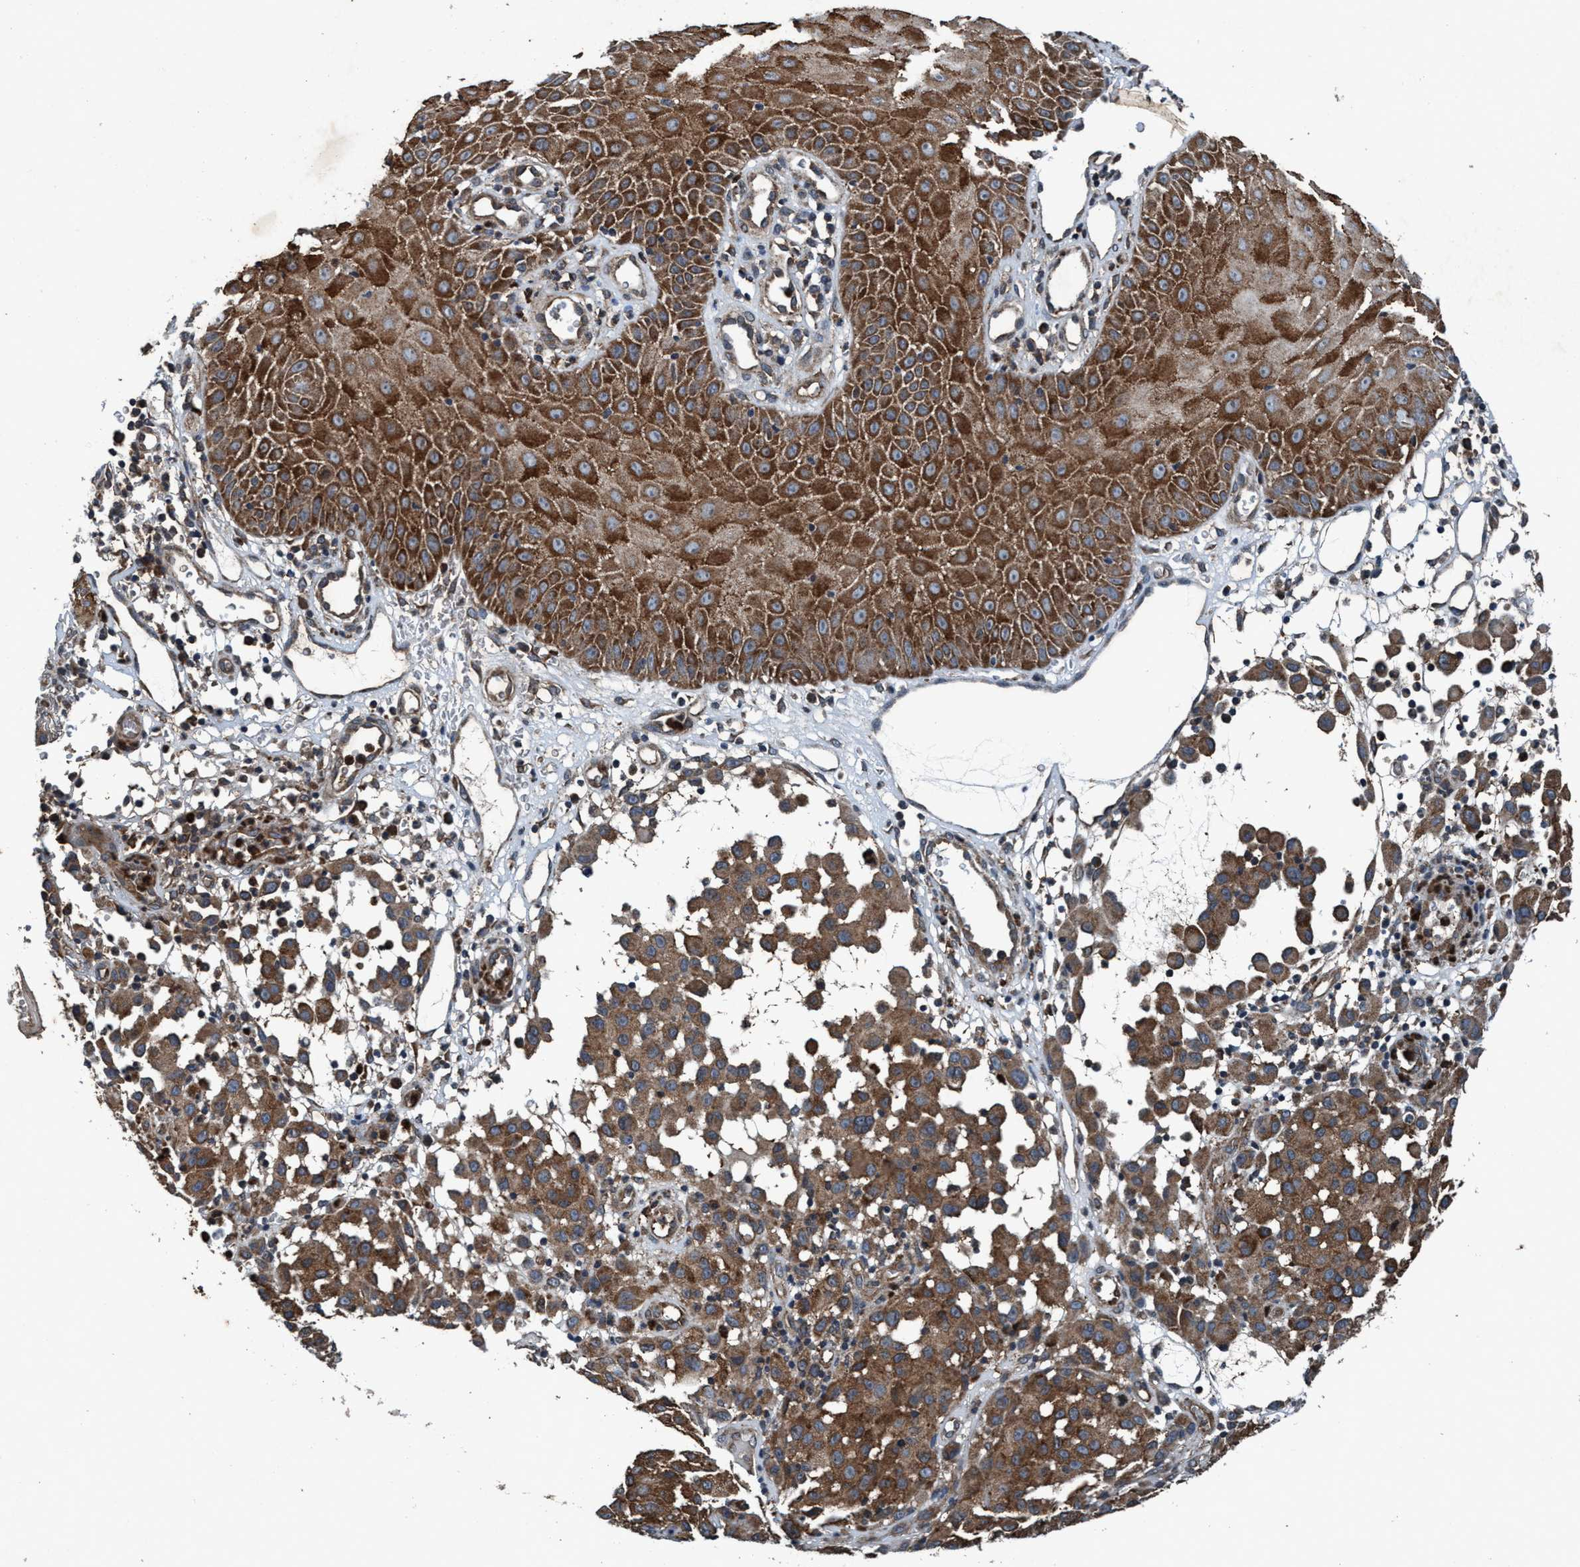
{"staining": {"intensity": "moderate", "quantity": ">75%", "location": "cytoplasmic/membranous"}, "tissue": "melanoma", "cell_type": "Tumor cells", "image_type": "cancer", "snomed": [{"axis": "morphology", "description": "Malignant melanoma, NOS"}, {"axis": "topography", "description": "Skin"}], "caption": "DAB (3,3'-diaminobenzidine) immunohistochemical staining of human malignant melanoma displays moderate cytoplasmic/membranous protein positivity in approximately >75% of tumor cells. (DAB IHC with brightfield microscopy, high magnification).", "gene": "AKT1S1", "patient": {"sex": "female", "age": 21}}